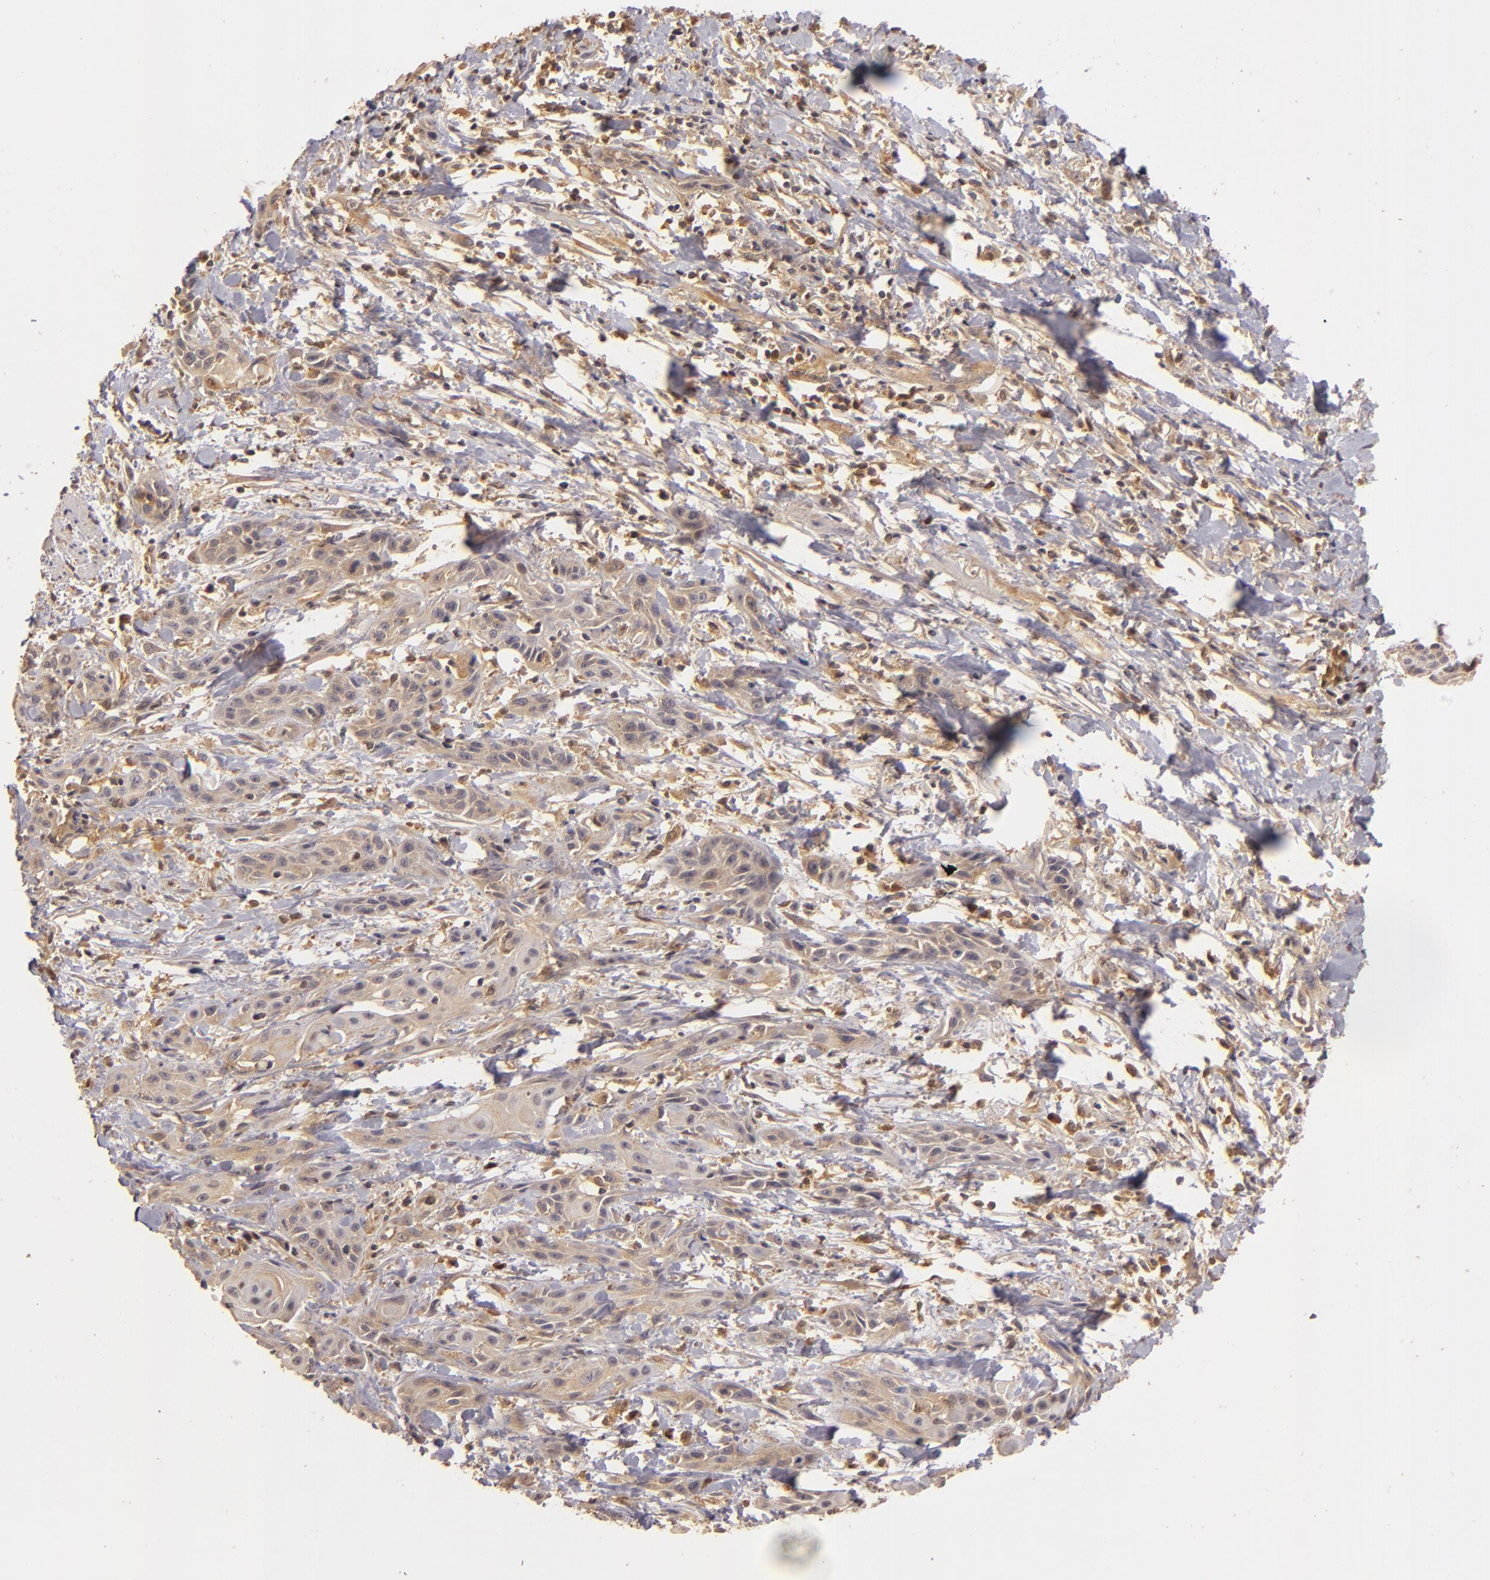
{"staining": {"intensity": "moderate", "quantity": ">75%", "location": "cytoplasmic/membranous"}, "tissue": "skin cancer", "cell_type": "Tumor cells", "image_type": "cancer", "snomed": [{"axis": "morphology", "description": "Squamous cell carcinoma, NOS"}, {"axis": "topography", "description": "Skin"}, {"axis": "topography", "description": "Anal"}], "caption": "DAB (3,3'-diaminobenzidine) immunohistochemical staining of human skin cancer (squamous cell carcinoma) displays moderate cytoplasmic/membranous protein expression in approximately >75% of tumor cells.", "gene": "PRKCD", "patient": {"sex": "male", "age": 64}}